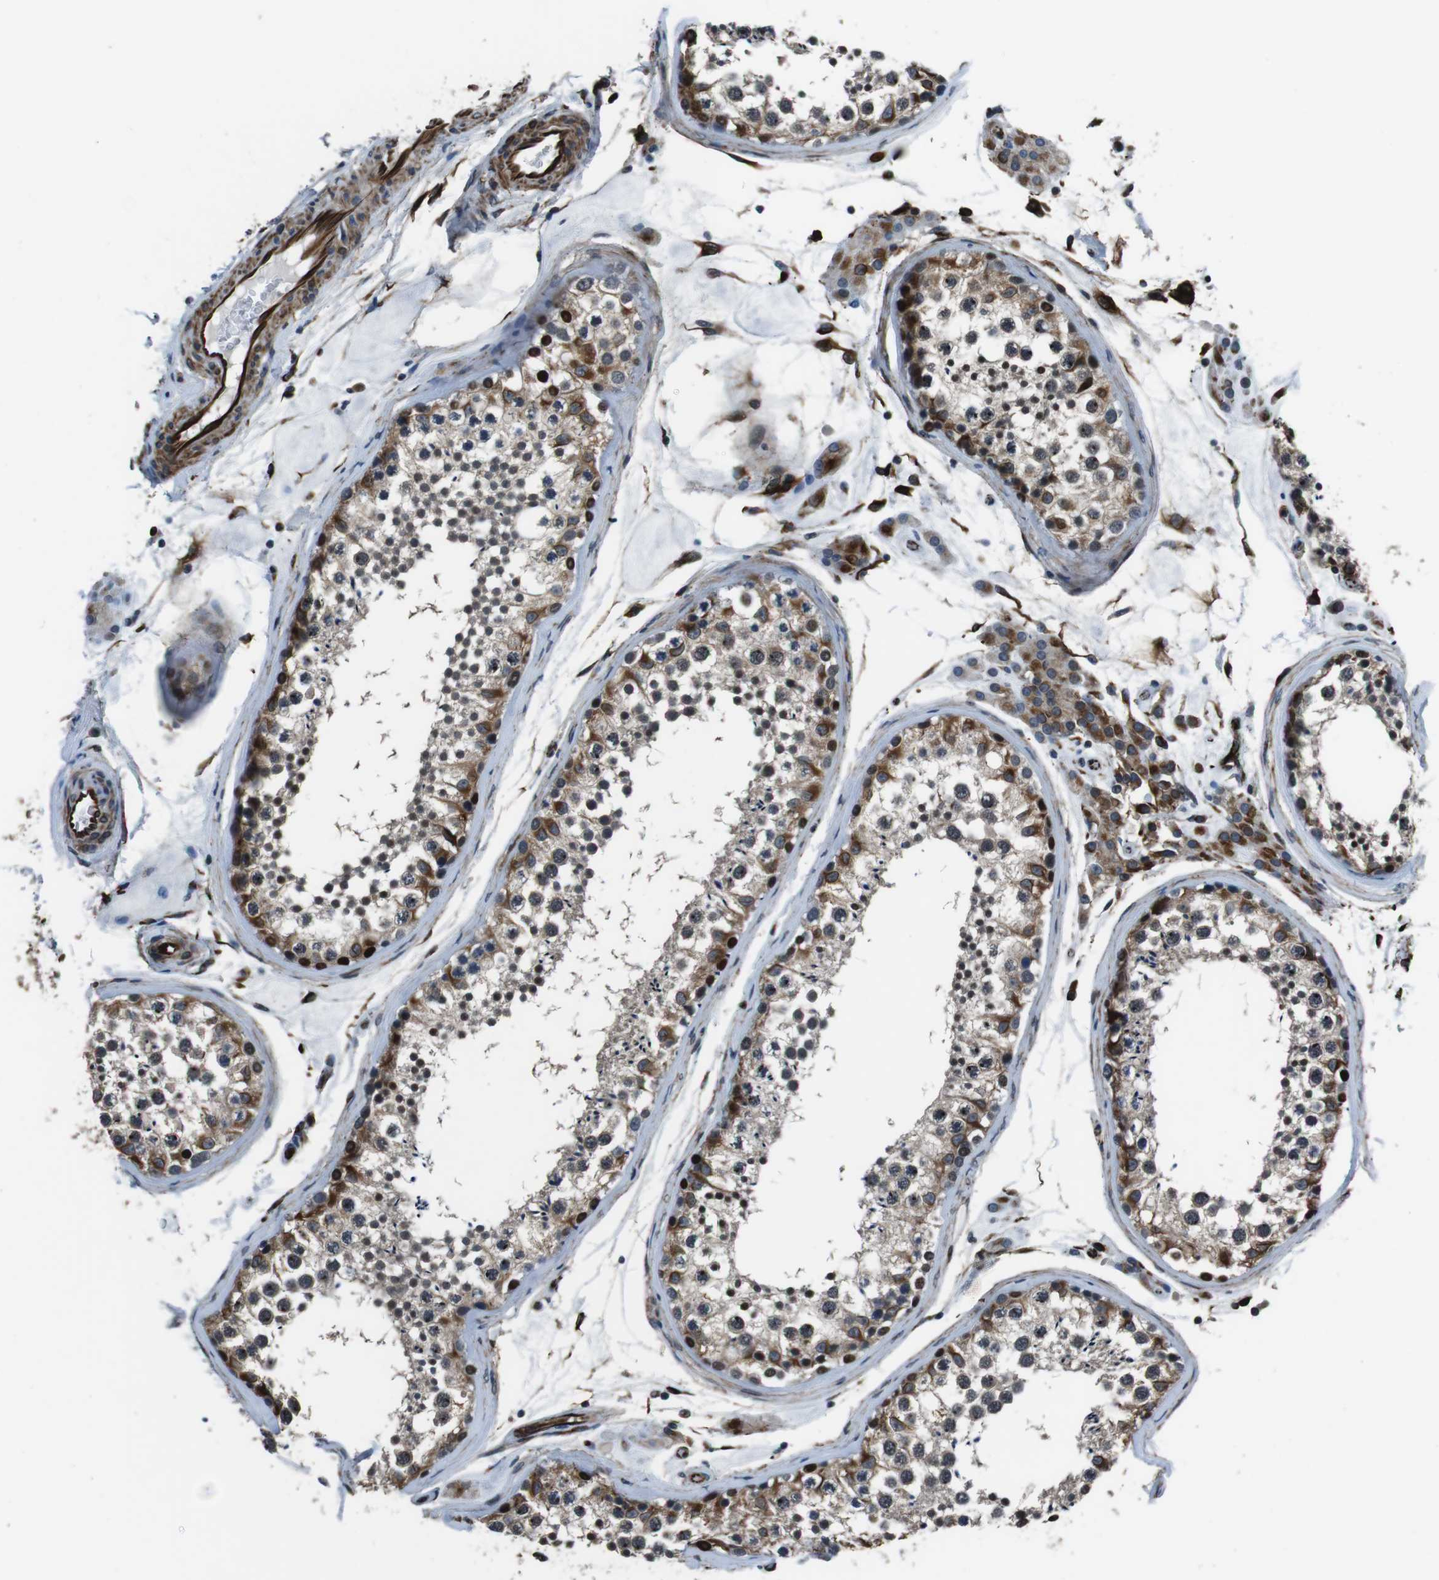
{"staining": {"intensity": "strong", "quantity": "25%-75%", "location": "cytoplasmic/membranous,nuclear"}, "tissue": "testis", "cell_type": "Cells in seminiferous ducts", "image_type": "normal", "snomed": [{"axis": "morphology", "description": "Normal tissue, NOS"}, {"axis": "topography", "description": "Testis"}], "caption": "The micrograph shows staining of normal testis, revealing strong cytoplasmic/membranous,nuclear protein expression (brown color) within cells in seminiferous ducts.", "gene": "LRRC49", "patient": {"sex": "male", "age": 46}}